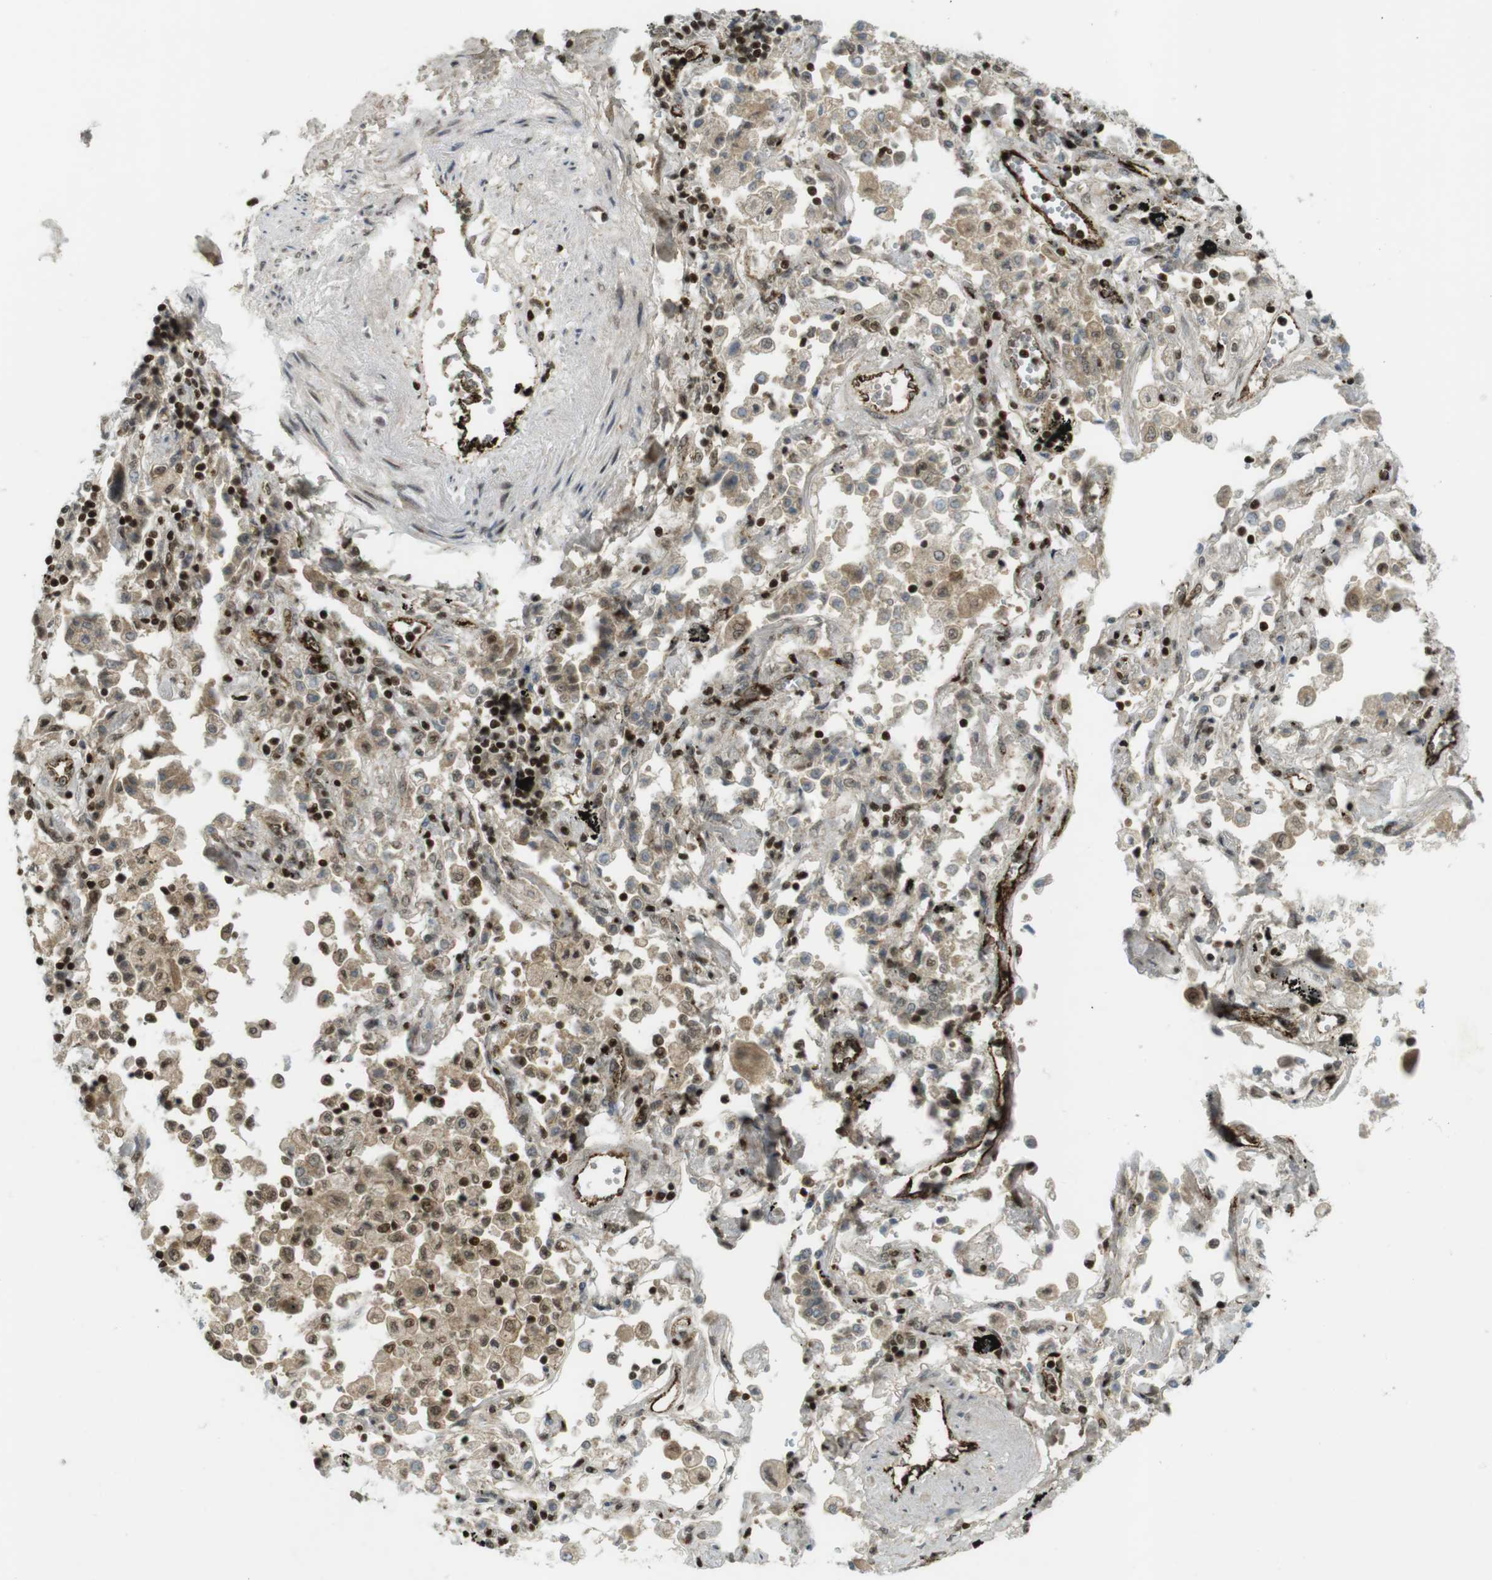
{"staining": {"intensity": "moderate", "quantity": "25%-75%", "location": "cytoplasmic/membranous,nuclear"}, "tissue": "lung cancer", "cell_type": "Tumor cells", "image_type": "cancer", "snomed": [{"axis": "morphology", "description": "Adenocarcinoma, NOS"}, {"axis": "topography", "description": "Lung"}], "caption": "Lung adenocarcinoma stained for a protein (brown) exhibits moderate cytoplasmic/membranous and nuclear positive positivity in approximately 25%-75% of tumor cells.", "gene": "PPP1R13B", "patient": {"sex": "female", "age": 65}}